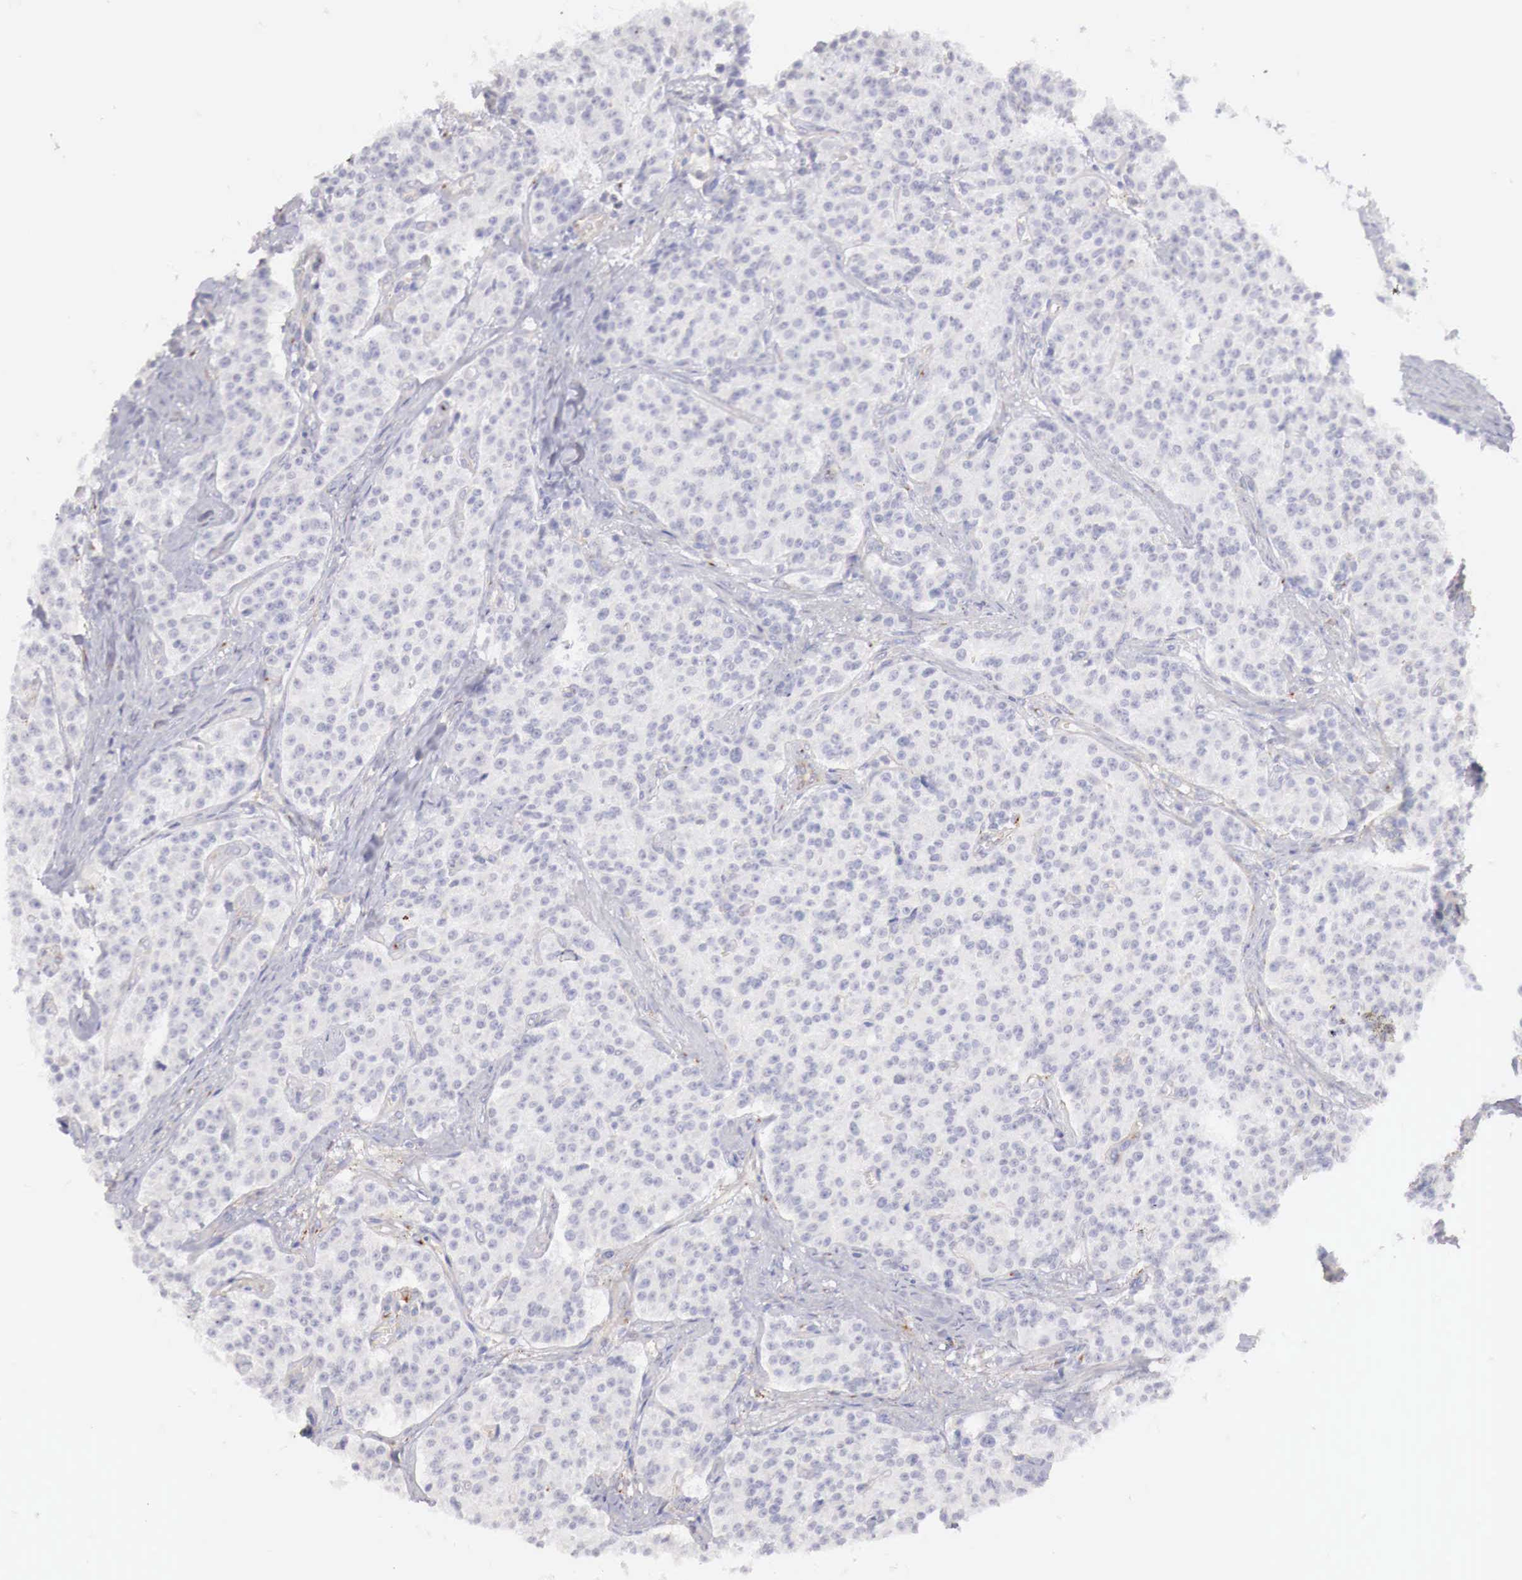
{"staining": {"intensity": "negative", "quantity": "none", "location": "none"}, "tissue": "carcinoid", "cell_type": "Tumor cells", "image_type": "cancer", "snomed": [{"axis": "morphology", "description": "Carcinoid, malignant, NOS"}, {"axis": "topography", "description": "Stomach"}], "caption": "A histopathology image of malignant carcinoid stained for a protein displays no brown staining in tumor cells. (DAB immunohistochemistry with hematoxylin counter stain).", "gene": "KLHDC7B", "patient": {"sex": "female", "age": 76}}